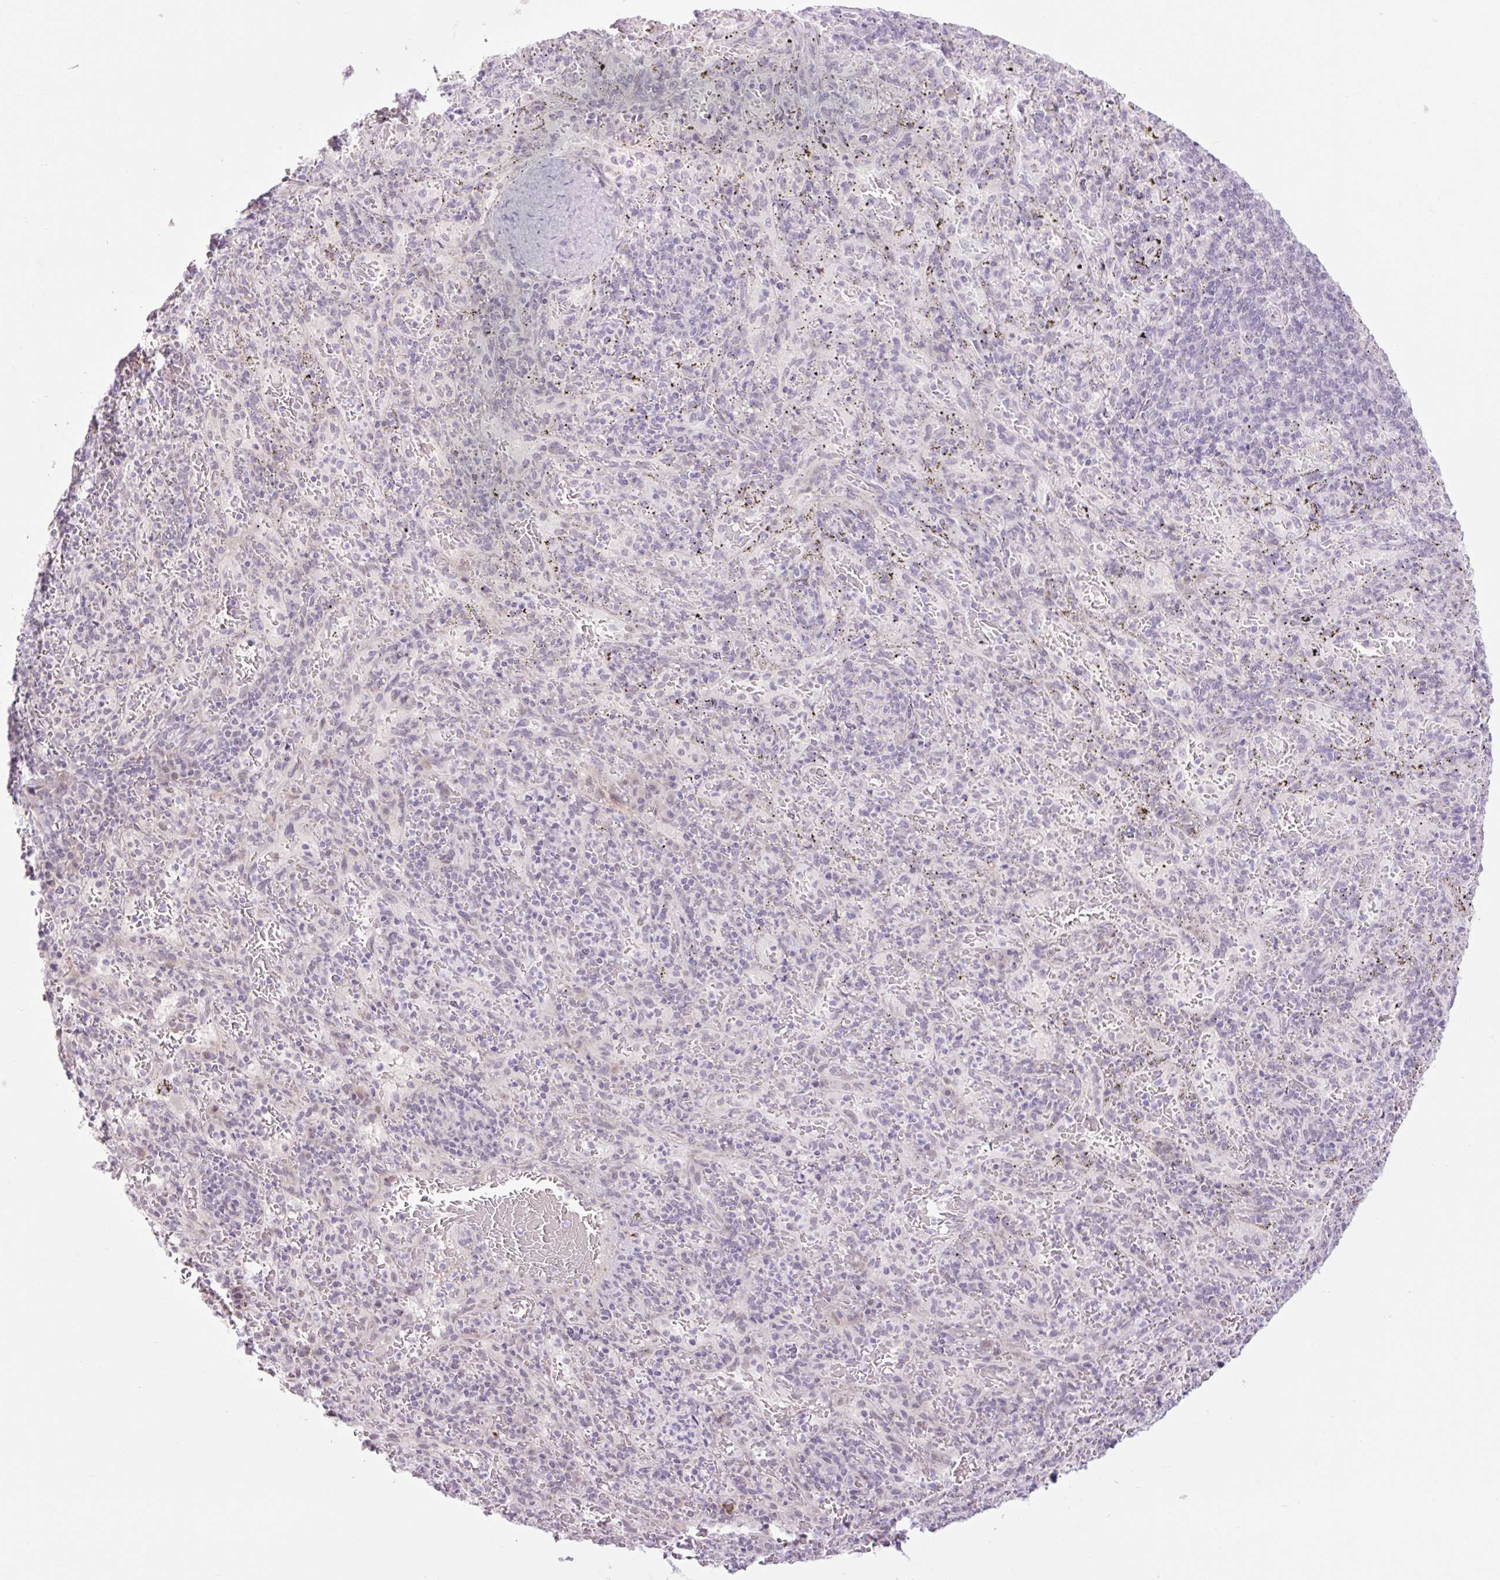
{"staining": {"intensity": "negative", "quantity": "none", "location": "none"}, "tissue": "spleen", "cell_type": "Cells in red pulp", "image_type": "normal", "snomed": [{"axis": "morphology", "description": "Normal tissue, NOS"}, {"axis": "topography", "description": "Spleen"}], "caption": "IHC of benign spleen shows no positivity in cells in red pulp. (DAB immunohistochemistry (IHC) visualized using brightfield microscopy, high magnification).", "gene": "ICE1", "patient": {"sex": "male", "age": 57}}